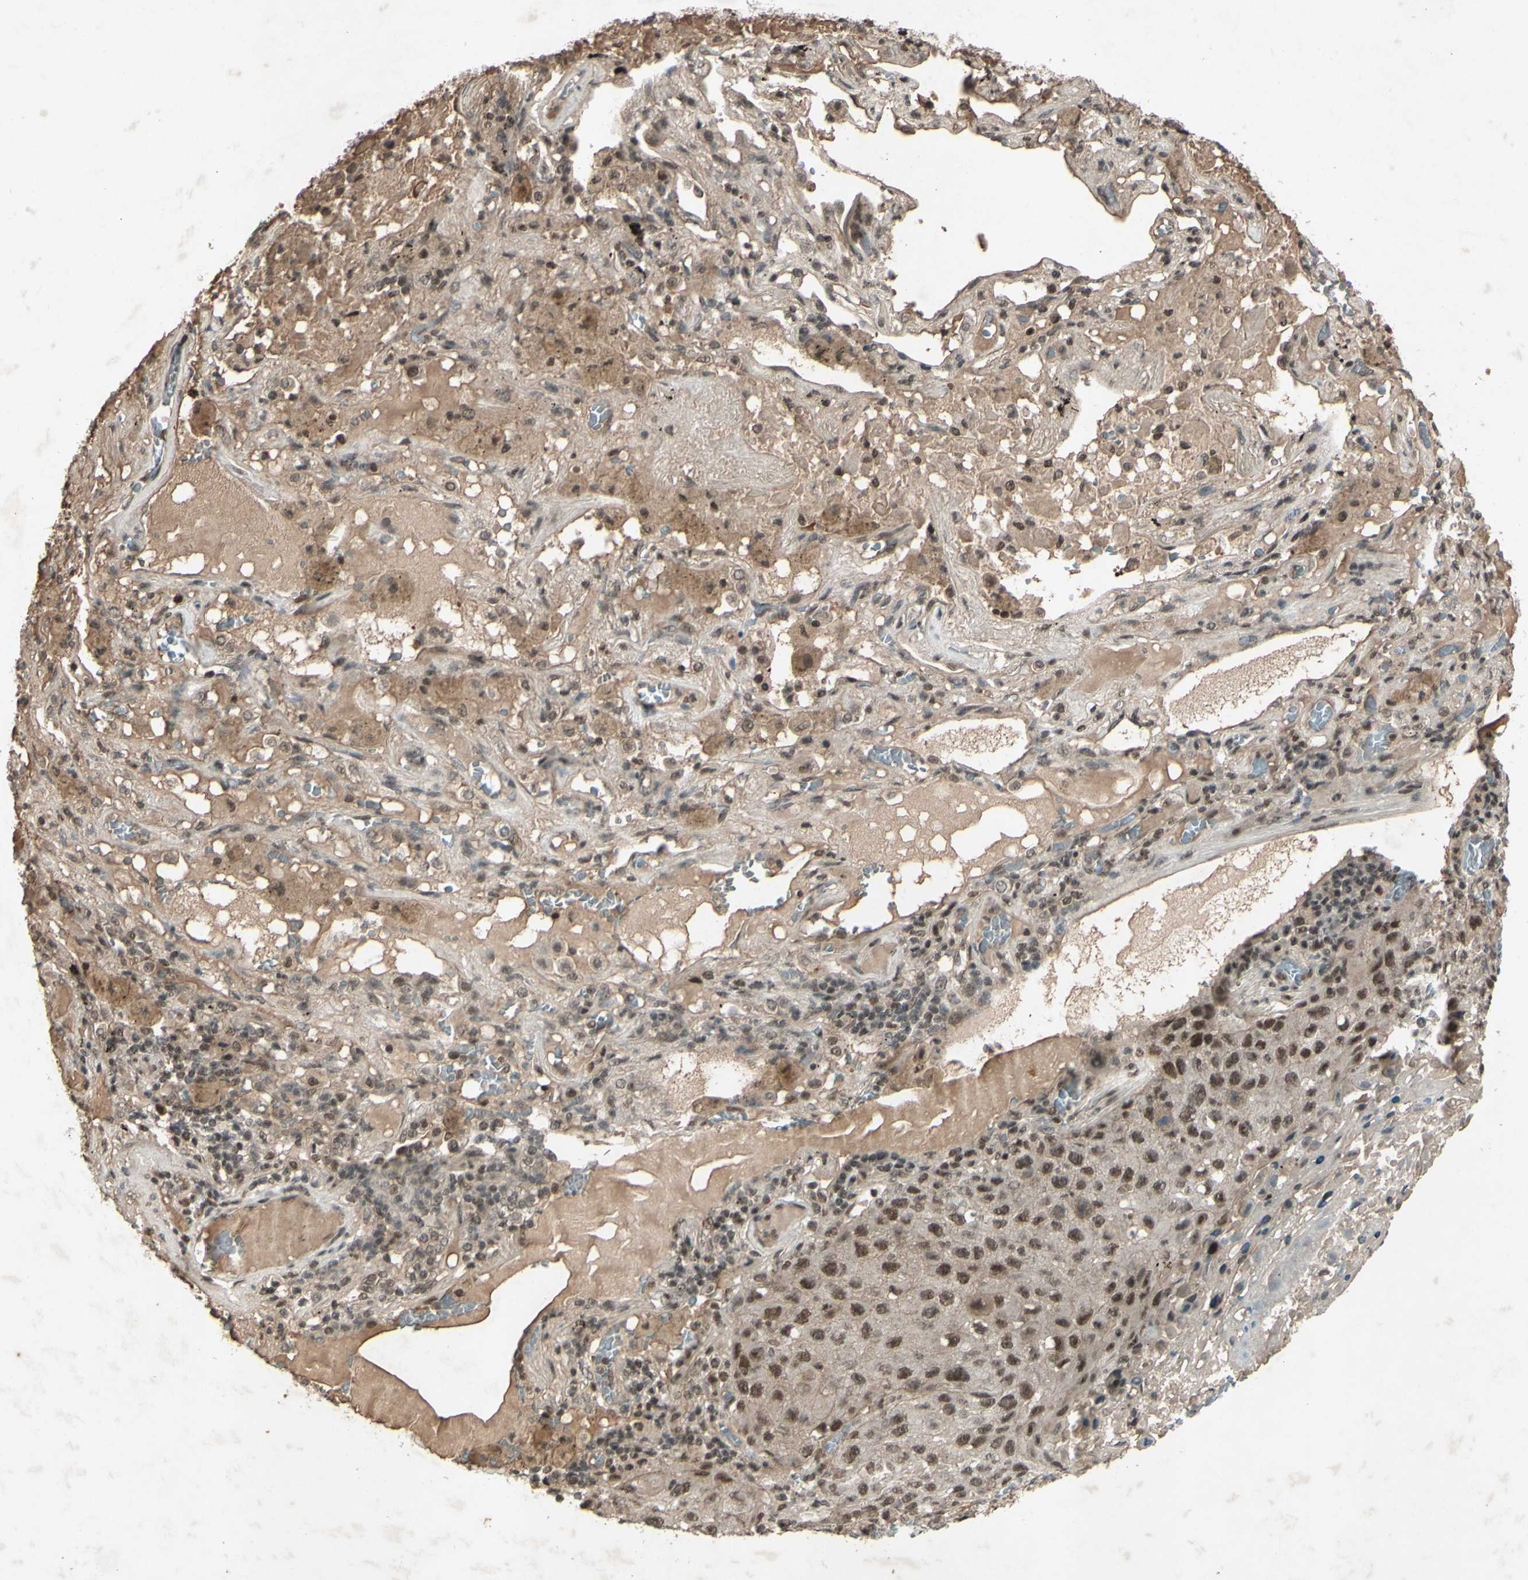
{"staining": {"intensity": "moderate", "quantity": ">75%", "location": "cytoplasmic/membranous,nuclear"}, "tissue": "lung cancer", "cell_type": "Tumor cells", "image_type": "cancer", "snomed": [{"axis": "morphology", "description": "Squamous cell carcinoma, NOS"}, {"axis": "topography", "description": "Lung"}], "caption": "A brown stain labels moderate cytoplasmic/membranous and nuclear staining of a protein in squamous cell carcinoma (lung) tumor cells. The protein of interest is stained brown, and the nuclei are stained in blue (DAB (3,3'-diaminobenzidine) IHC with brightfield microscopy, high magnification).", "gene": "SNW1", "patient": {"sex": "male", "age": 57}}